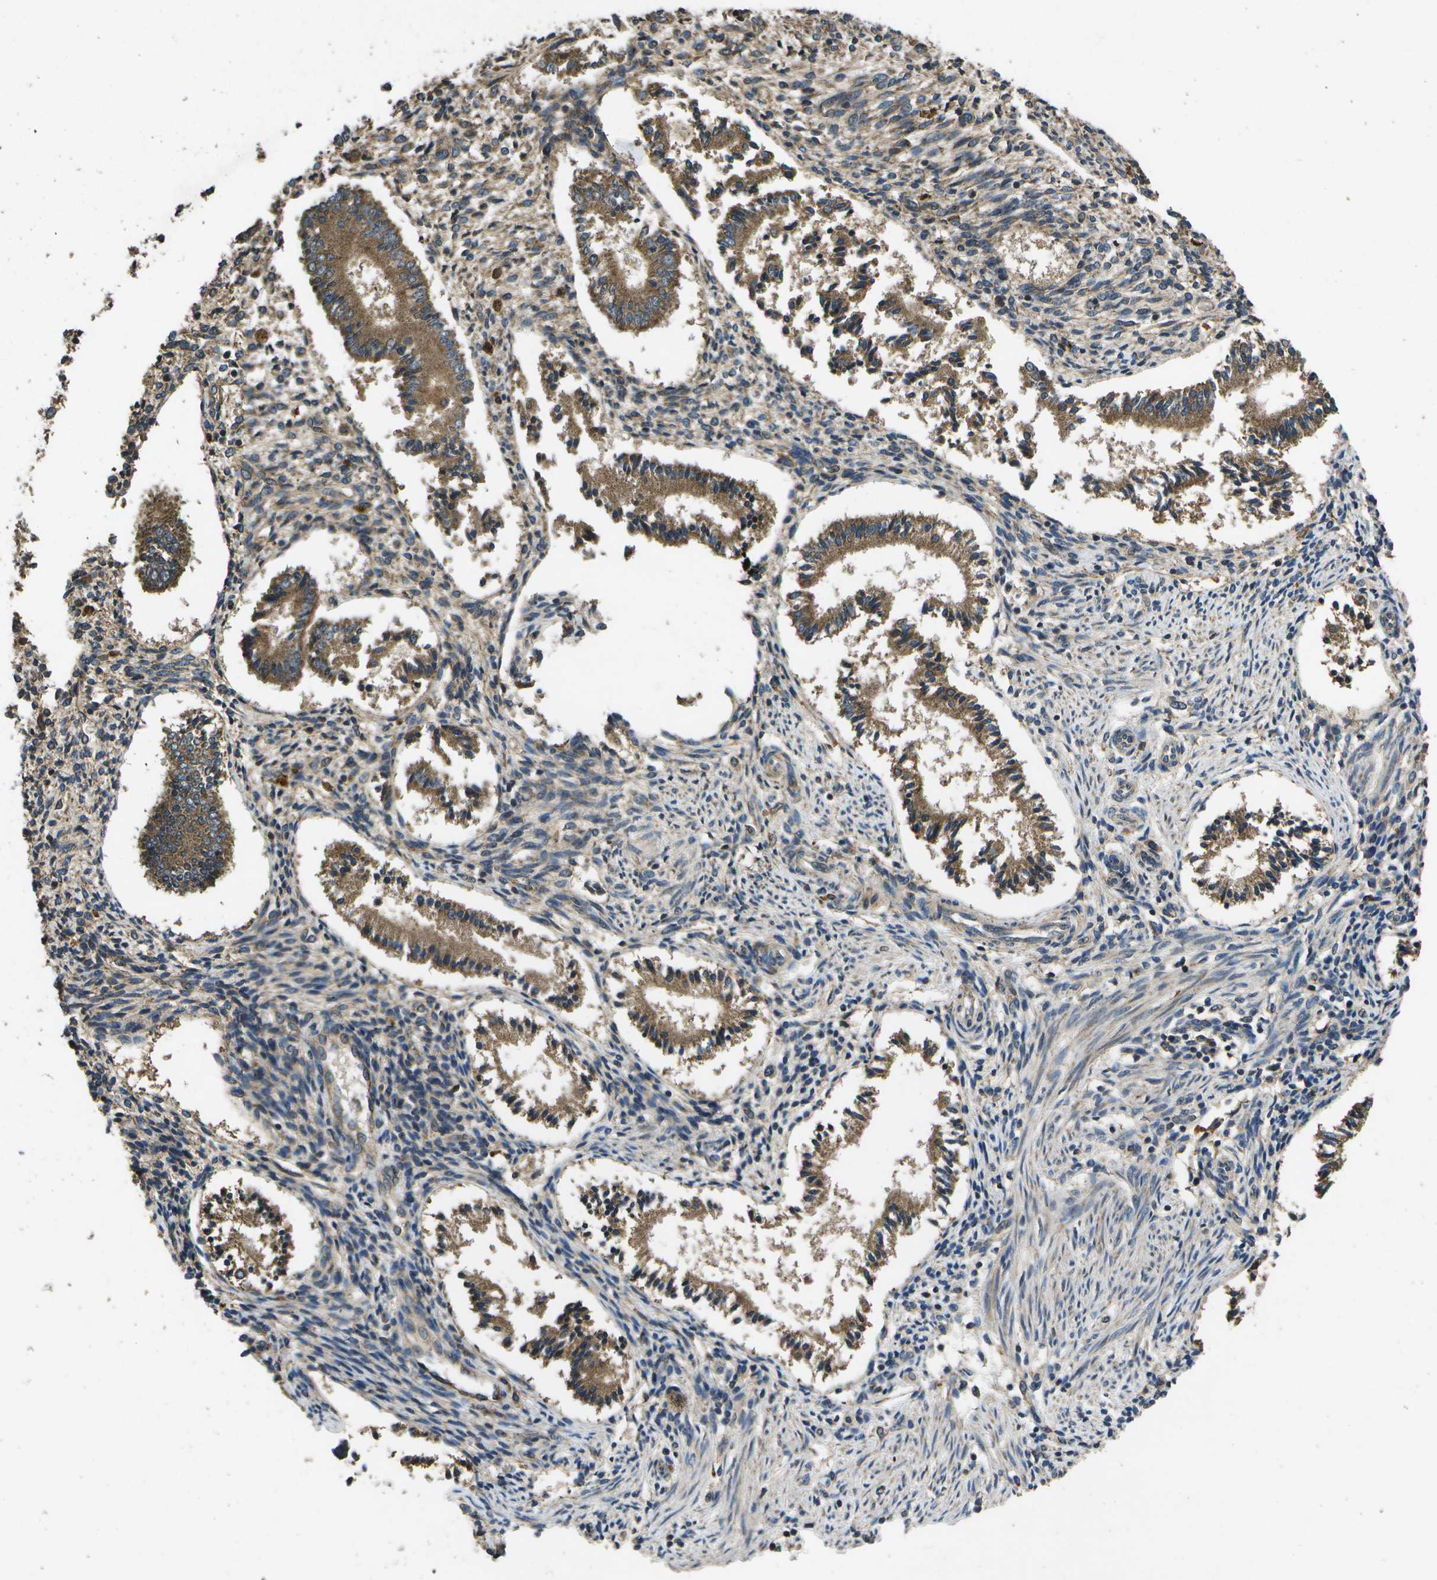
{"staining": {"intensity": "moderate", "quantity": "<25%", "location": "cytoplasmic/membranous"}, "tissue": "endometrium", "cell_type": "Cells in endometrial stroma", "image_type": "normal", "snomed": [{"axis": "morphology", "description": "Normal tissue, NOS"}, {"axis": "topography", "description": "Endometrium"}], "caption": "Moderate cytoplasmic/membranous positivity for a protein is seen in approximately <25% of cells in endometrial stroma of unremarkable endometrium using immunohistochemistry.", "gene": "HFE", "patient": {"sex": "female", "age": 42}}